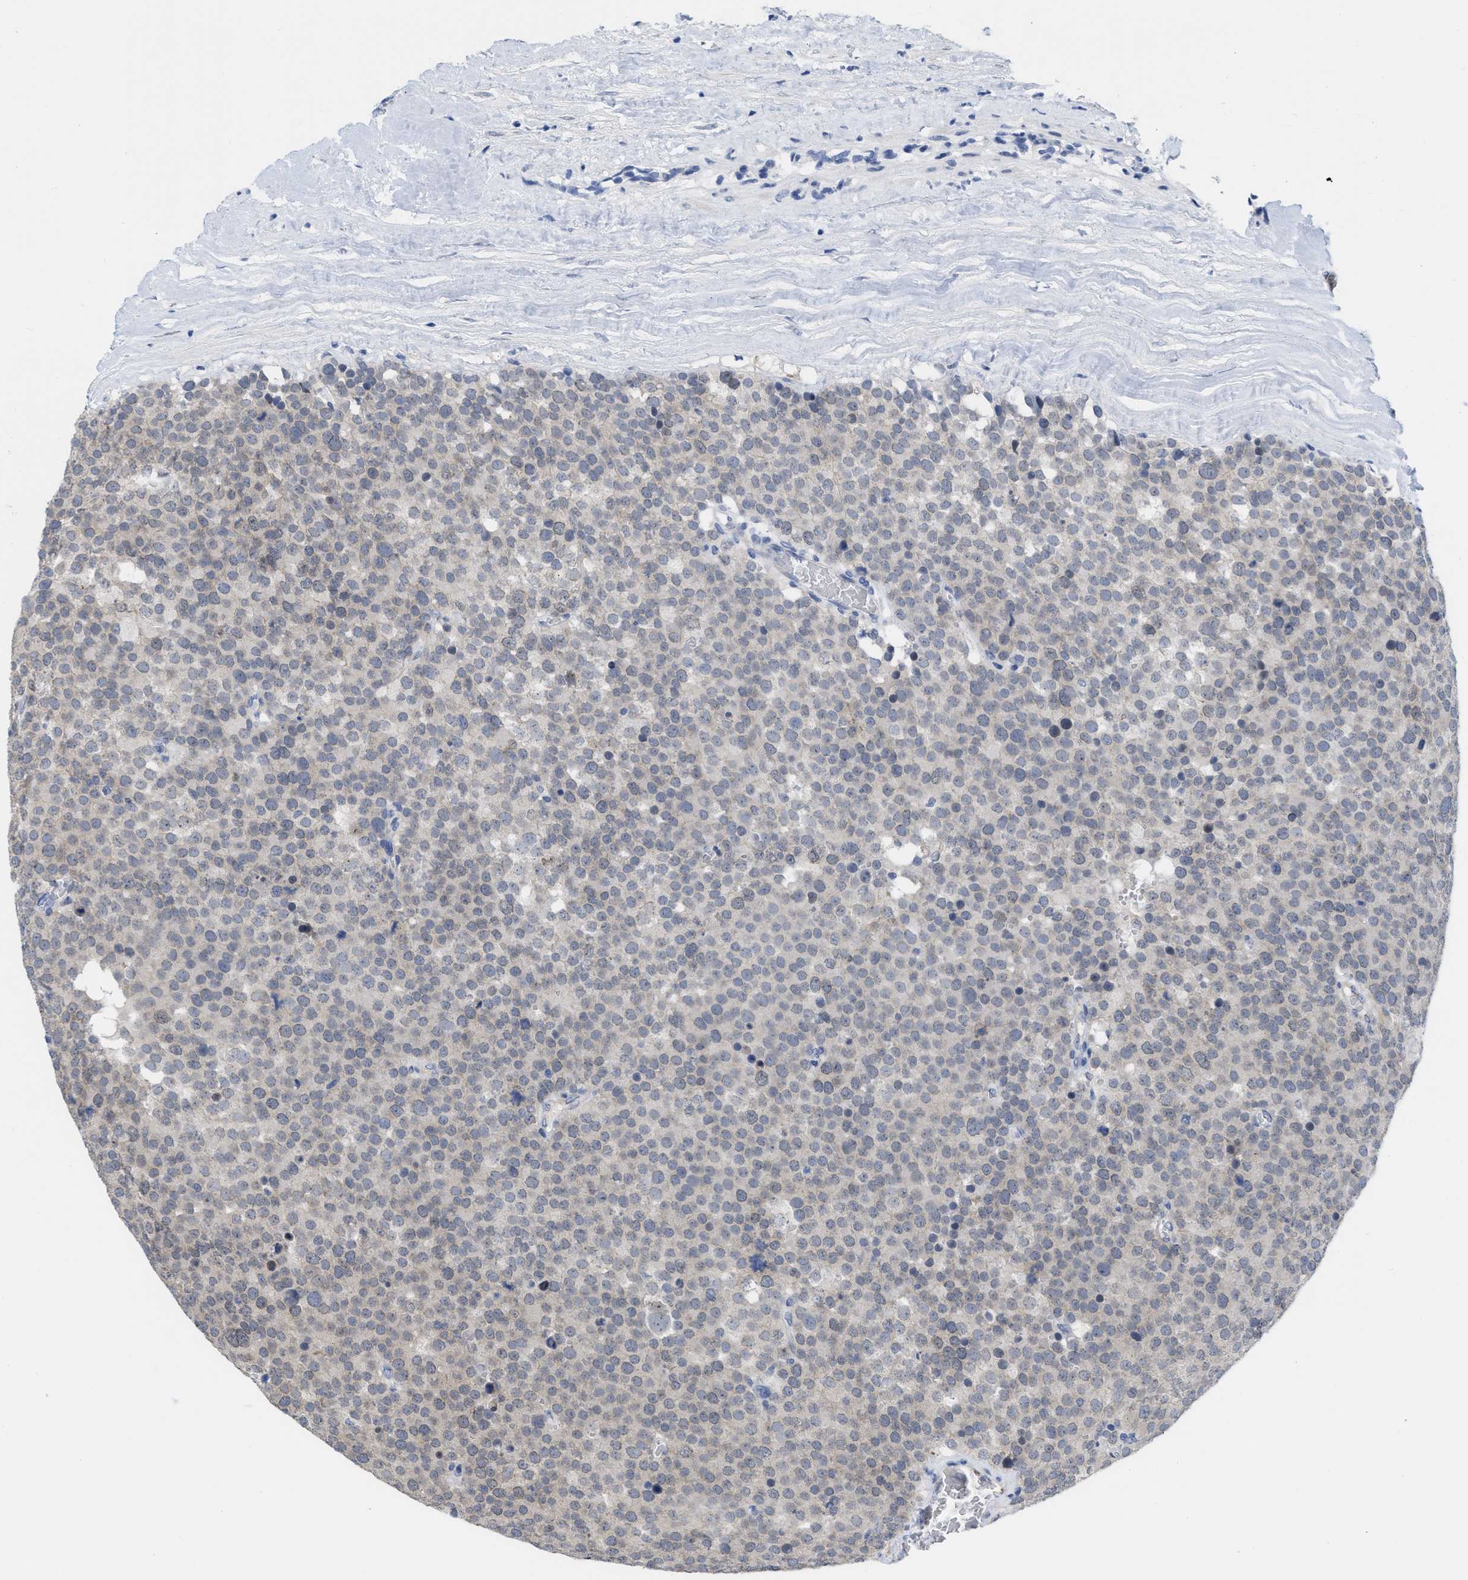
{"staining": {"intensity": "negative", "quantity": "none", "location": "none"}, "tissue": "testis cancer", "cell_type": "Tumor cells", "image_type": "cancer", "snomed": [{"axis": "morphology", "description": "Normal tissue, NOS"}, {"axis": "morphology", "description": "Seminoma, NOS"}, {"axis": "topography", "description": "Testis"}], "caption": "High magnification brightfield microscopy of testis cancer (seminoma) stained with DAB (3,3'-diaminobenzidine) (brown) and counterstained with hematoxylin (blue): tumor cells show no significant staining.", "gene": "ACKR1", "patient": {"sex": "male", "age": 71}}